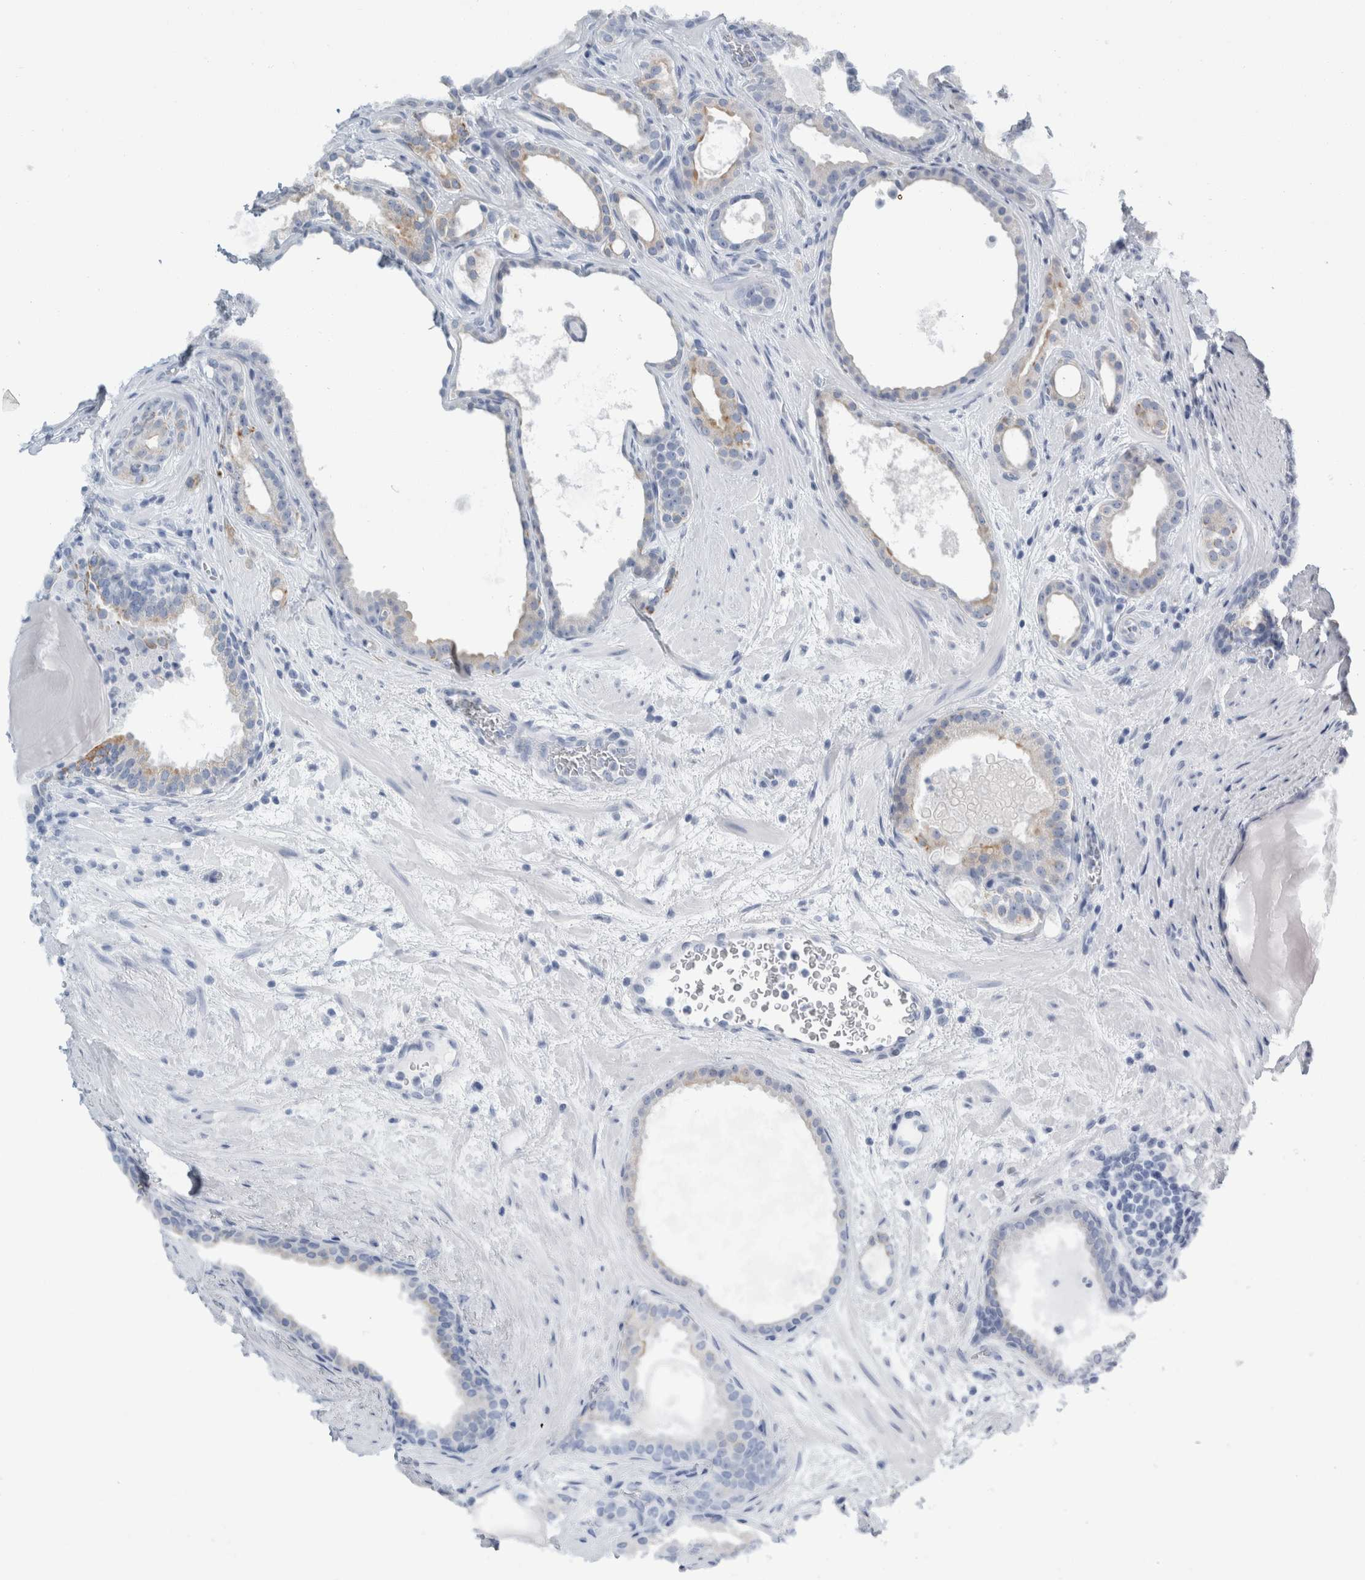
{"staining": {"intensity": "negative", "quantity": "none", "location": "none"}, "tissue": "prostate cancer", "cell_type": "Tumor cells", "image_type": "cancer", "snomed": [{"axis": "morphology", "description": "Adenocarcinoma, High grade"}, {"axis": "topography", "description": "Prostate"}], "caption": "An image of prostate cancer stained for a protein exhibits no brown staining in tumor cells. (Stains: DAB (3,3'-diaminobenzidine) immunohistochemistry (IHC) with hematoxylin counter stain, Microscopy: brightfield microscopy at high magnification).", "gene": "RPH3AL", "patient": {"sex": "male", "age": 60}}